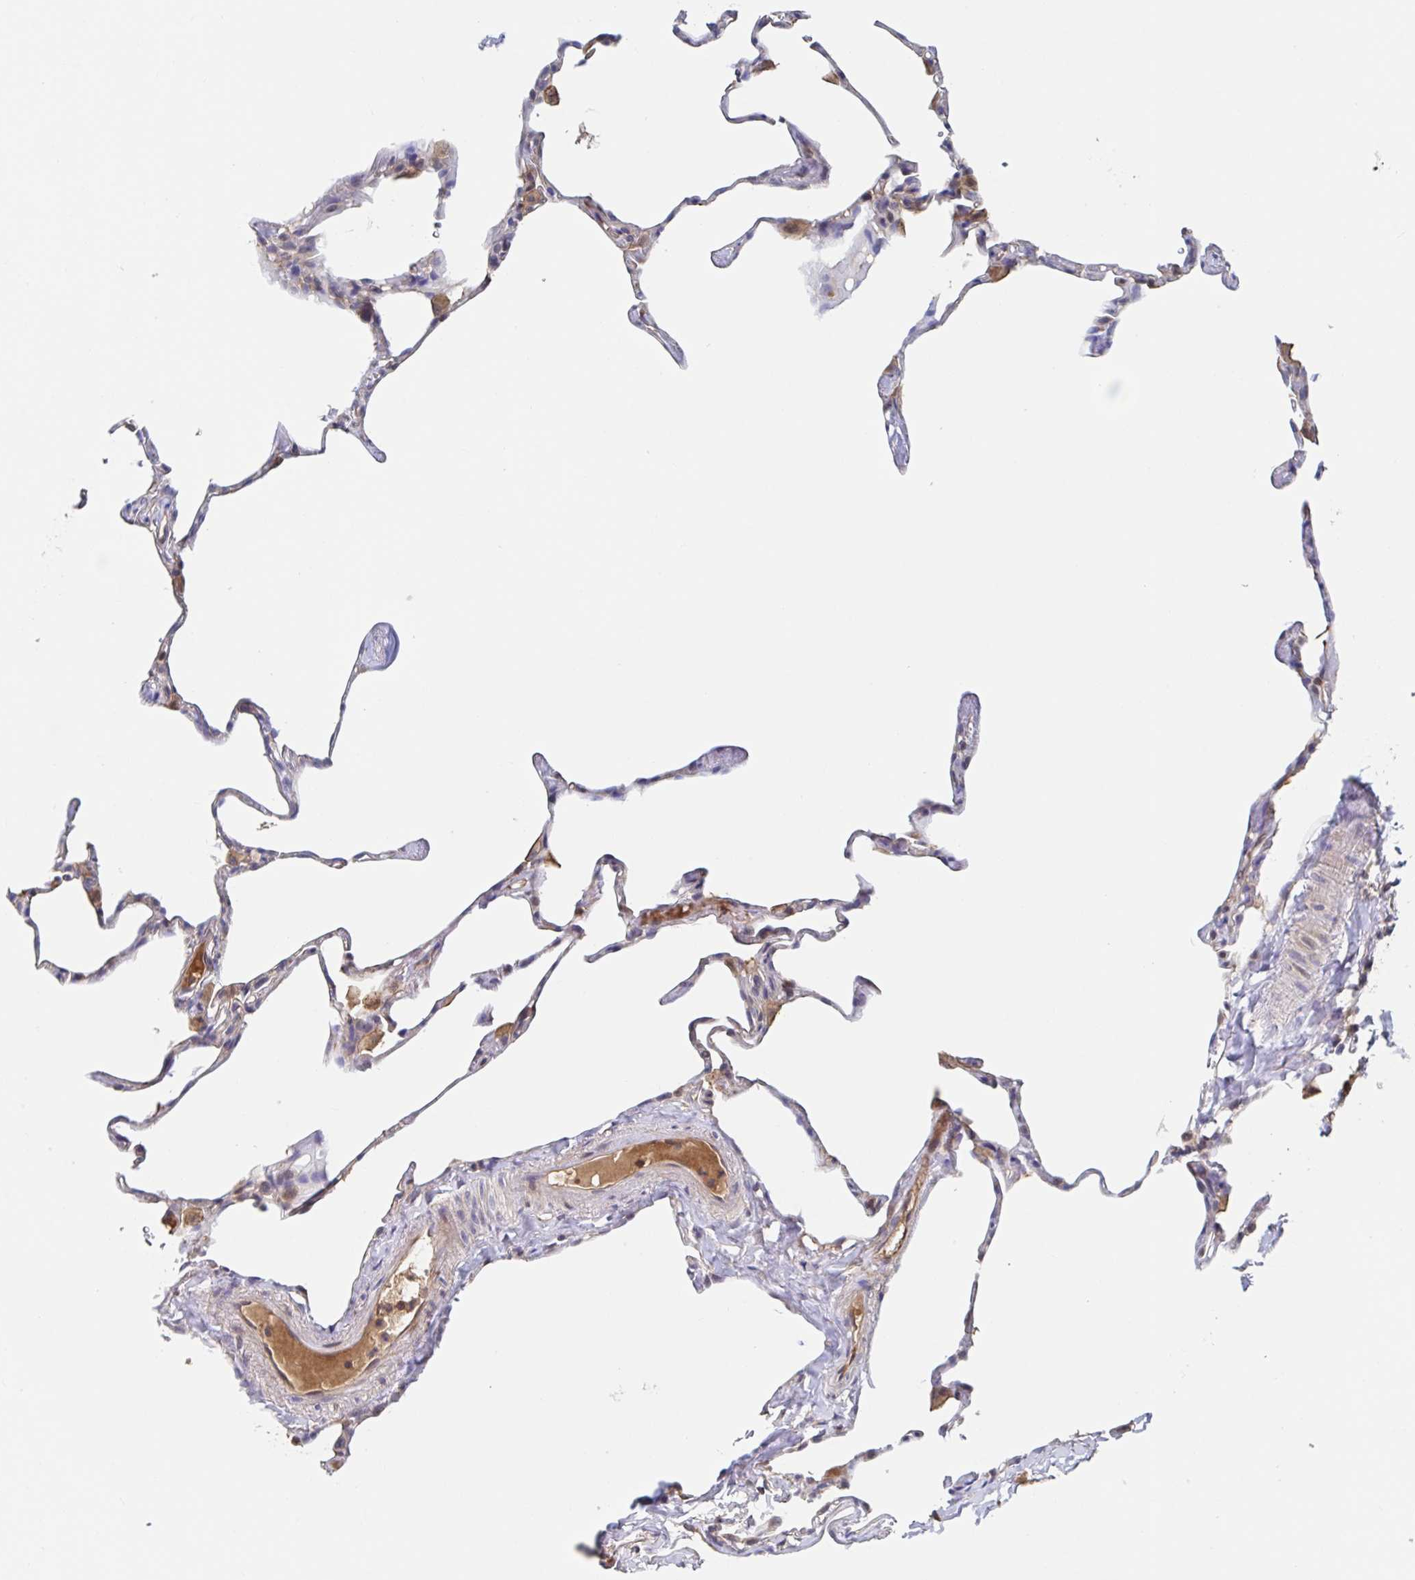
{"staining": {"intensity": "moderate", "quantity": "<25%", "location": "cytoplasmic/membranous"}, "tissue": "lung", "cell_type": "Alveolar cells", "image_type": "normal", "snomed": [{"axis": "morphology", "description": "Normal tissue, NOS"}, {"axis": "topography", "description": "Lung"}], "caption": "Immunohistochemical staining of normal lung reveals moderate cytoplasmic/membranous protein positivity in about <25% of alveolar cells. The staining was performed using DAB to visualize the protein expression in brown, while the nuclei were stained in blue with hematoxylin (Magnification: 20x).", "gene": "DHRS12", "patient": {"sex": "male", "age": 65}}